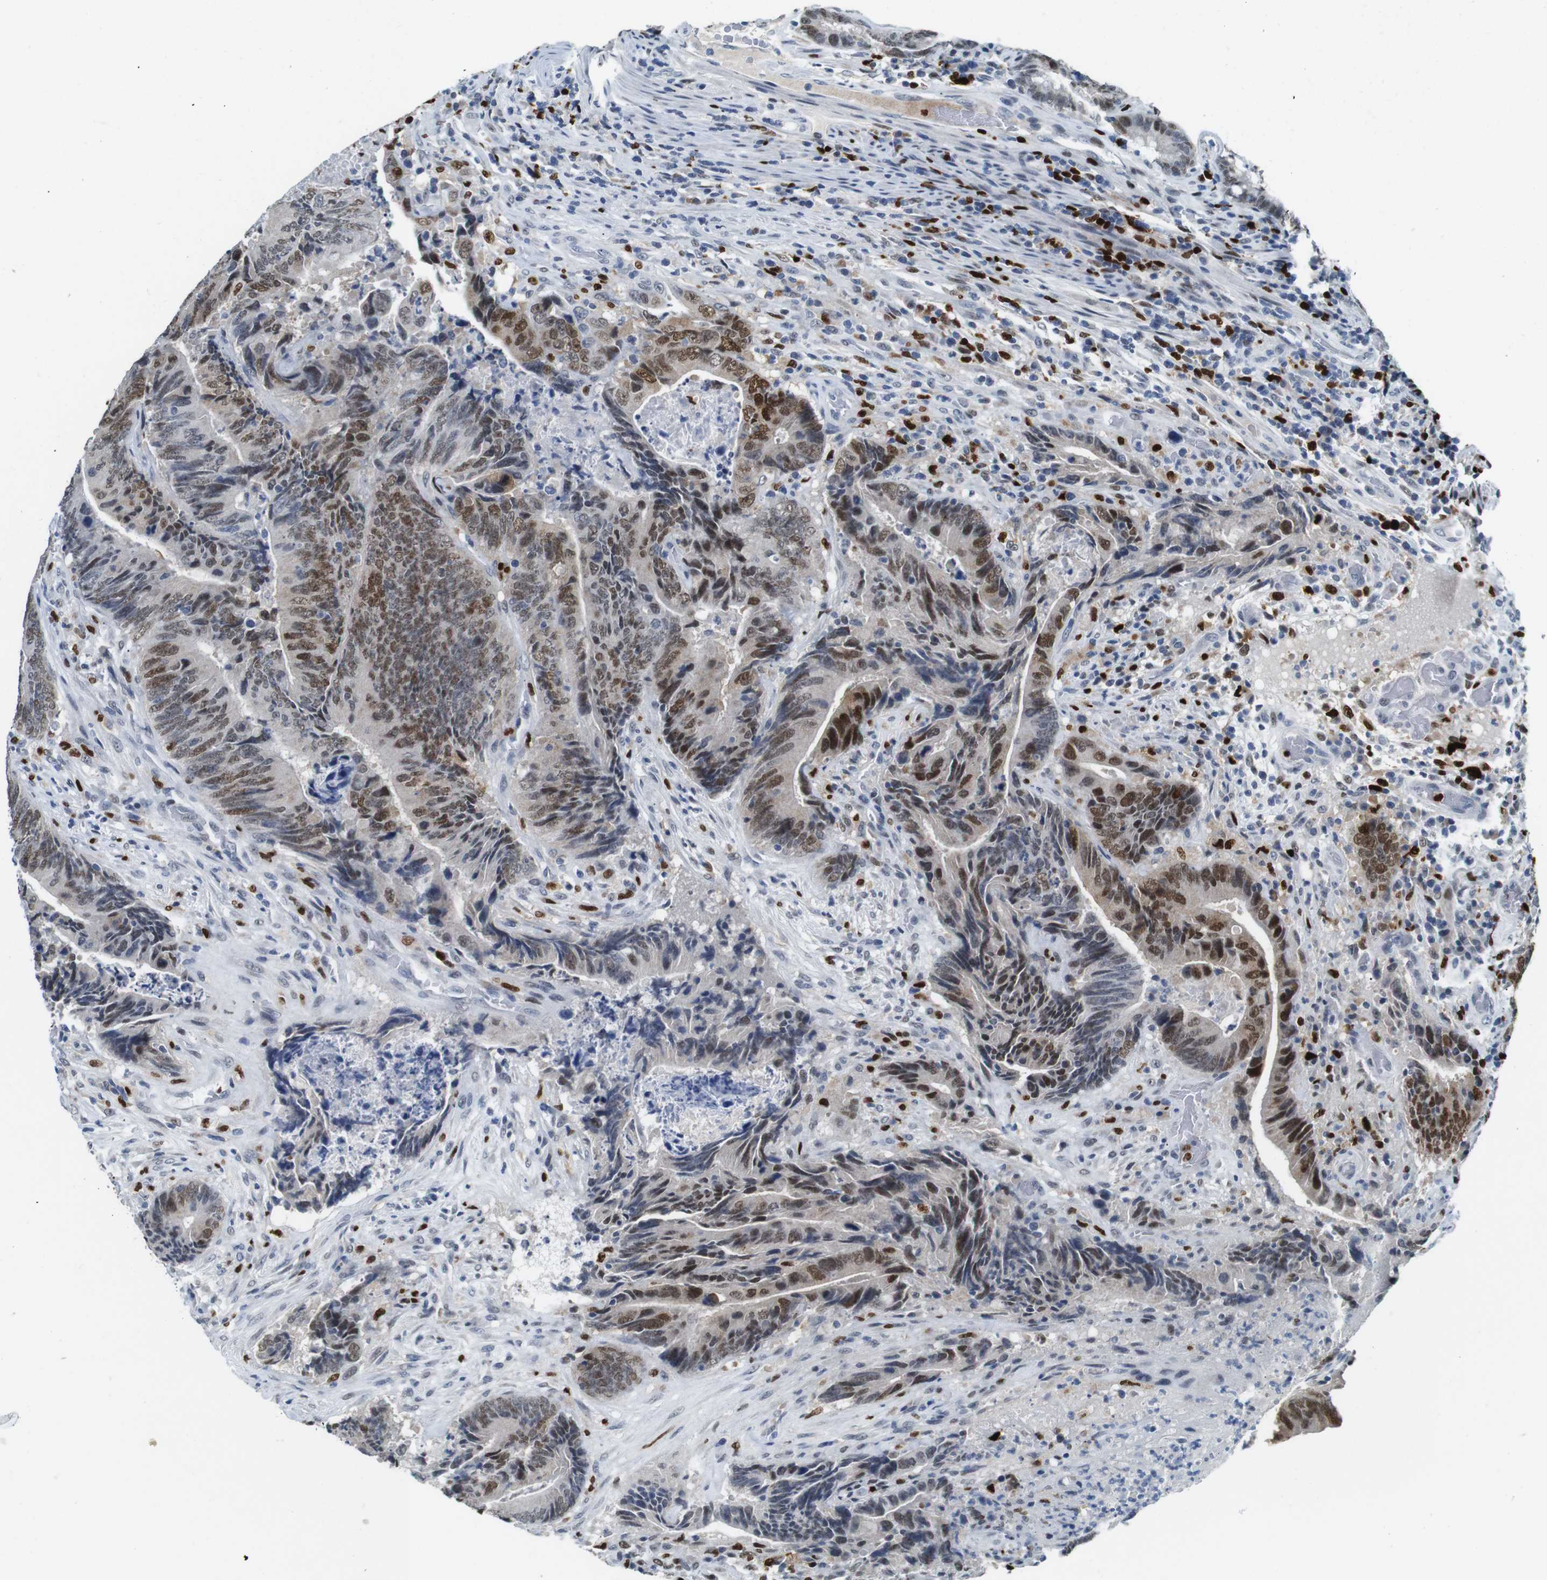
{"staining": {"intensity": "moderate", "quantity": ">75%", "location": "nuclear"}, "tissue": "colorectal cancer", "cell_type": "Tumor cells", "image_type": "cancer", "snomed": [{"axis": "morphology", "description": "Normal tissue, NOS"}, {"axis": "morphology", "description": "Adenocarcinoma, NOS"}, {"axis": "topography", "description": "Colon"}], "caption": "Adenocarcinoma (colorectal) was stained to show a protein in brown. There is medium levels of moderate nuclear positivity in approximately >75% of tumor cells. The staining was performed using DAB (3,3'-diaminobenzidine), with brown indicating positive protein expression. Nuclei are stained blue with hematoxylin.", "gene": "IRF8", "patient": {"sex": "male", "age": 56}}